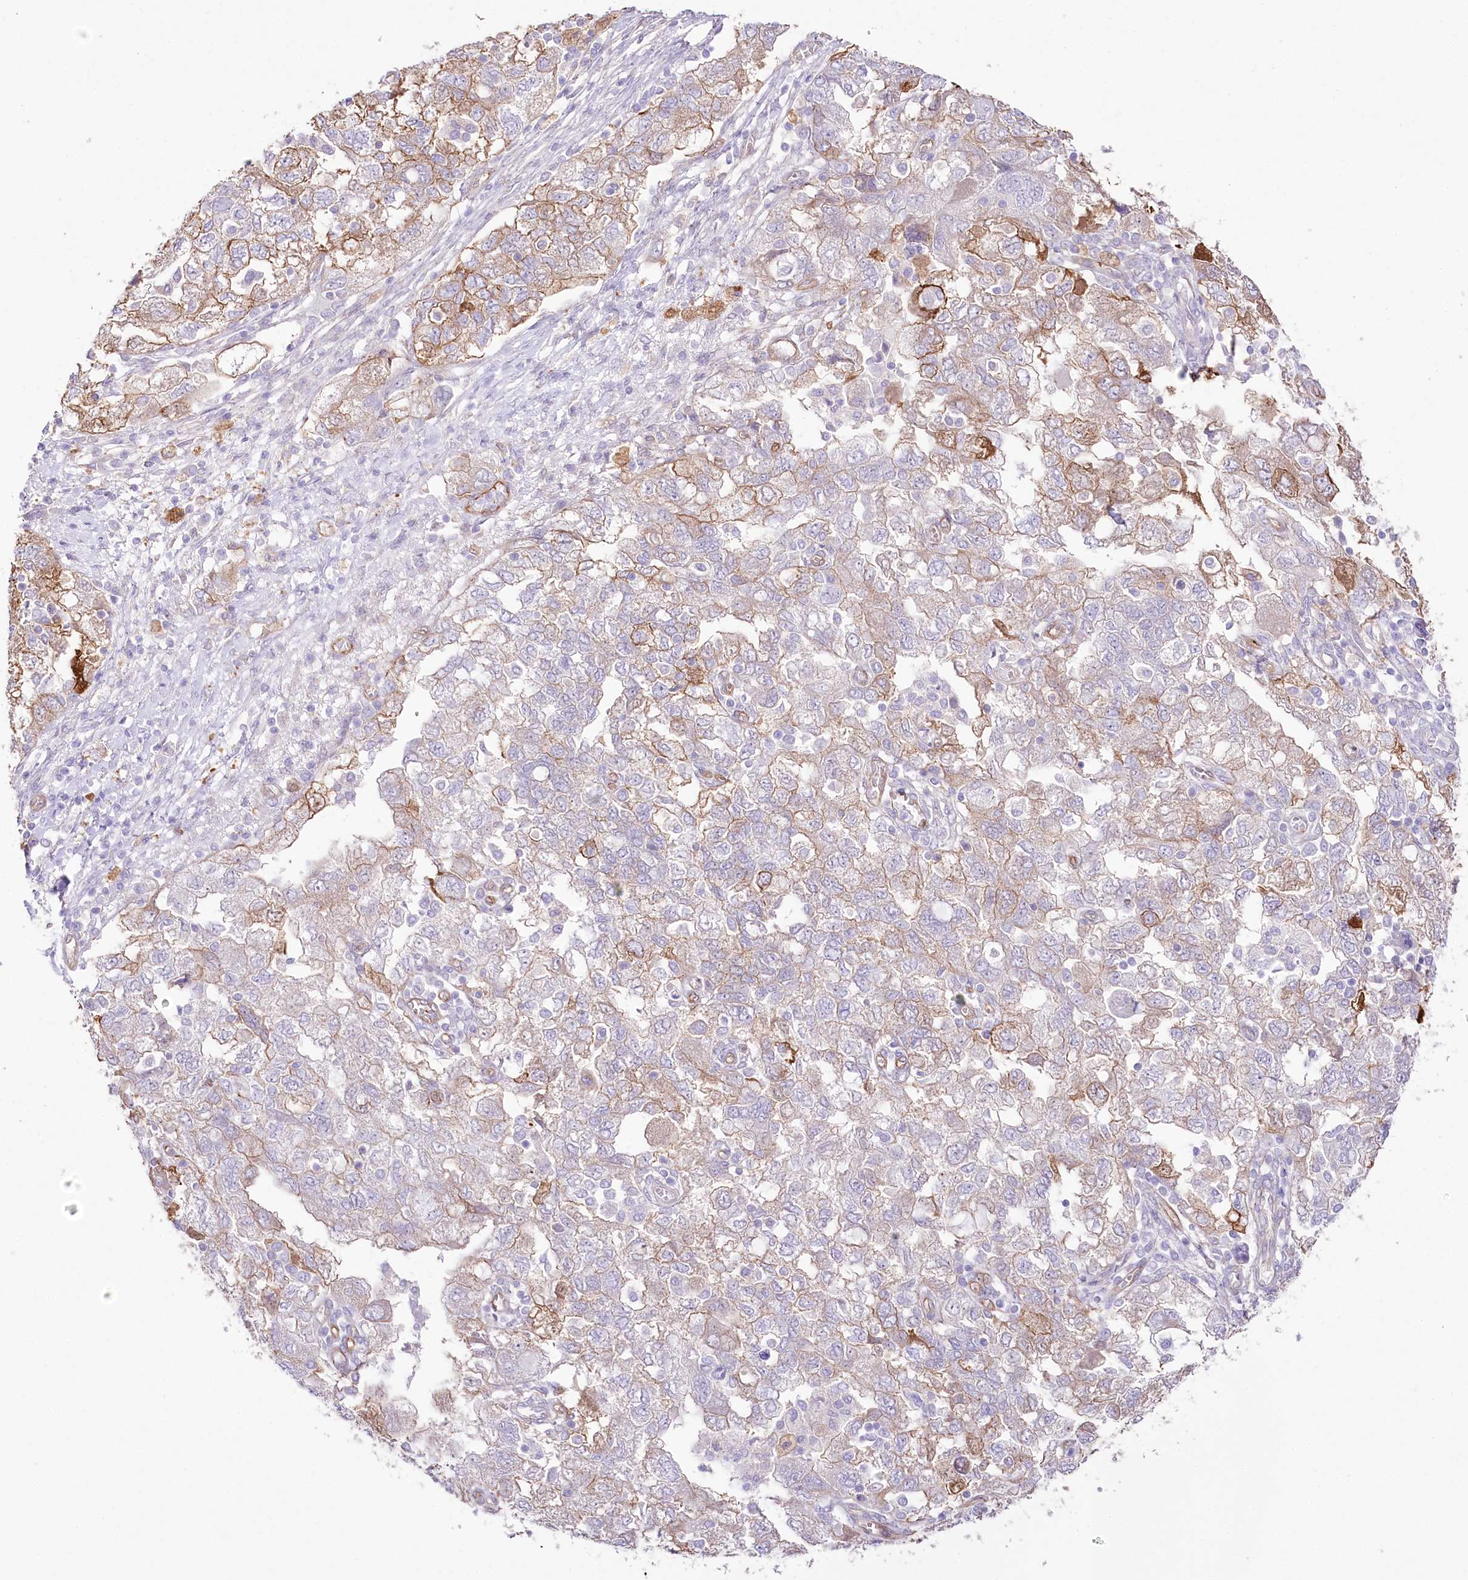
{"staining": {"intensity": "moderate", "quantity": "25%-75%", "location": "cytoplasmic/membranous"}, "tissue": "ovarian cancer", "cell_type": "Tumor cells", "image_type": "cancer", "snomed": [{"axis": "morphology", "description": "Carcinoma, NOS"}, {"axis": "morphology", "description": "Cystadenocarcinoma, serous, NOS"}, {"axis": "topography", "description": "Ovary"}], "caption": "Carcinoma (ovarian) was stained to show a protein in brown. There is medium levels of moderate cytoplasmic/membranous staining in about 25%-75% of tumor cells.", "gene": "SLC39A10", "patient": {"sex": "female", "age": 69}}